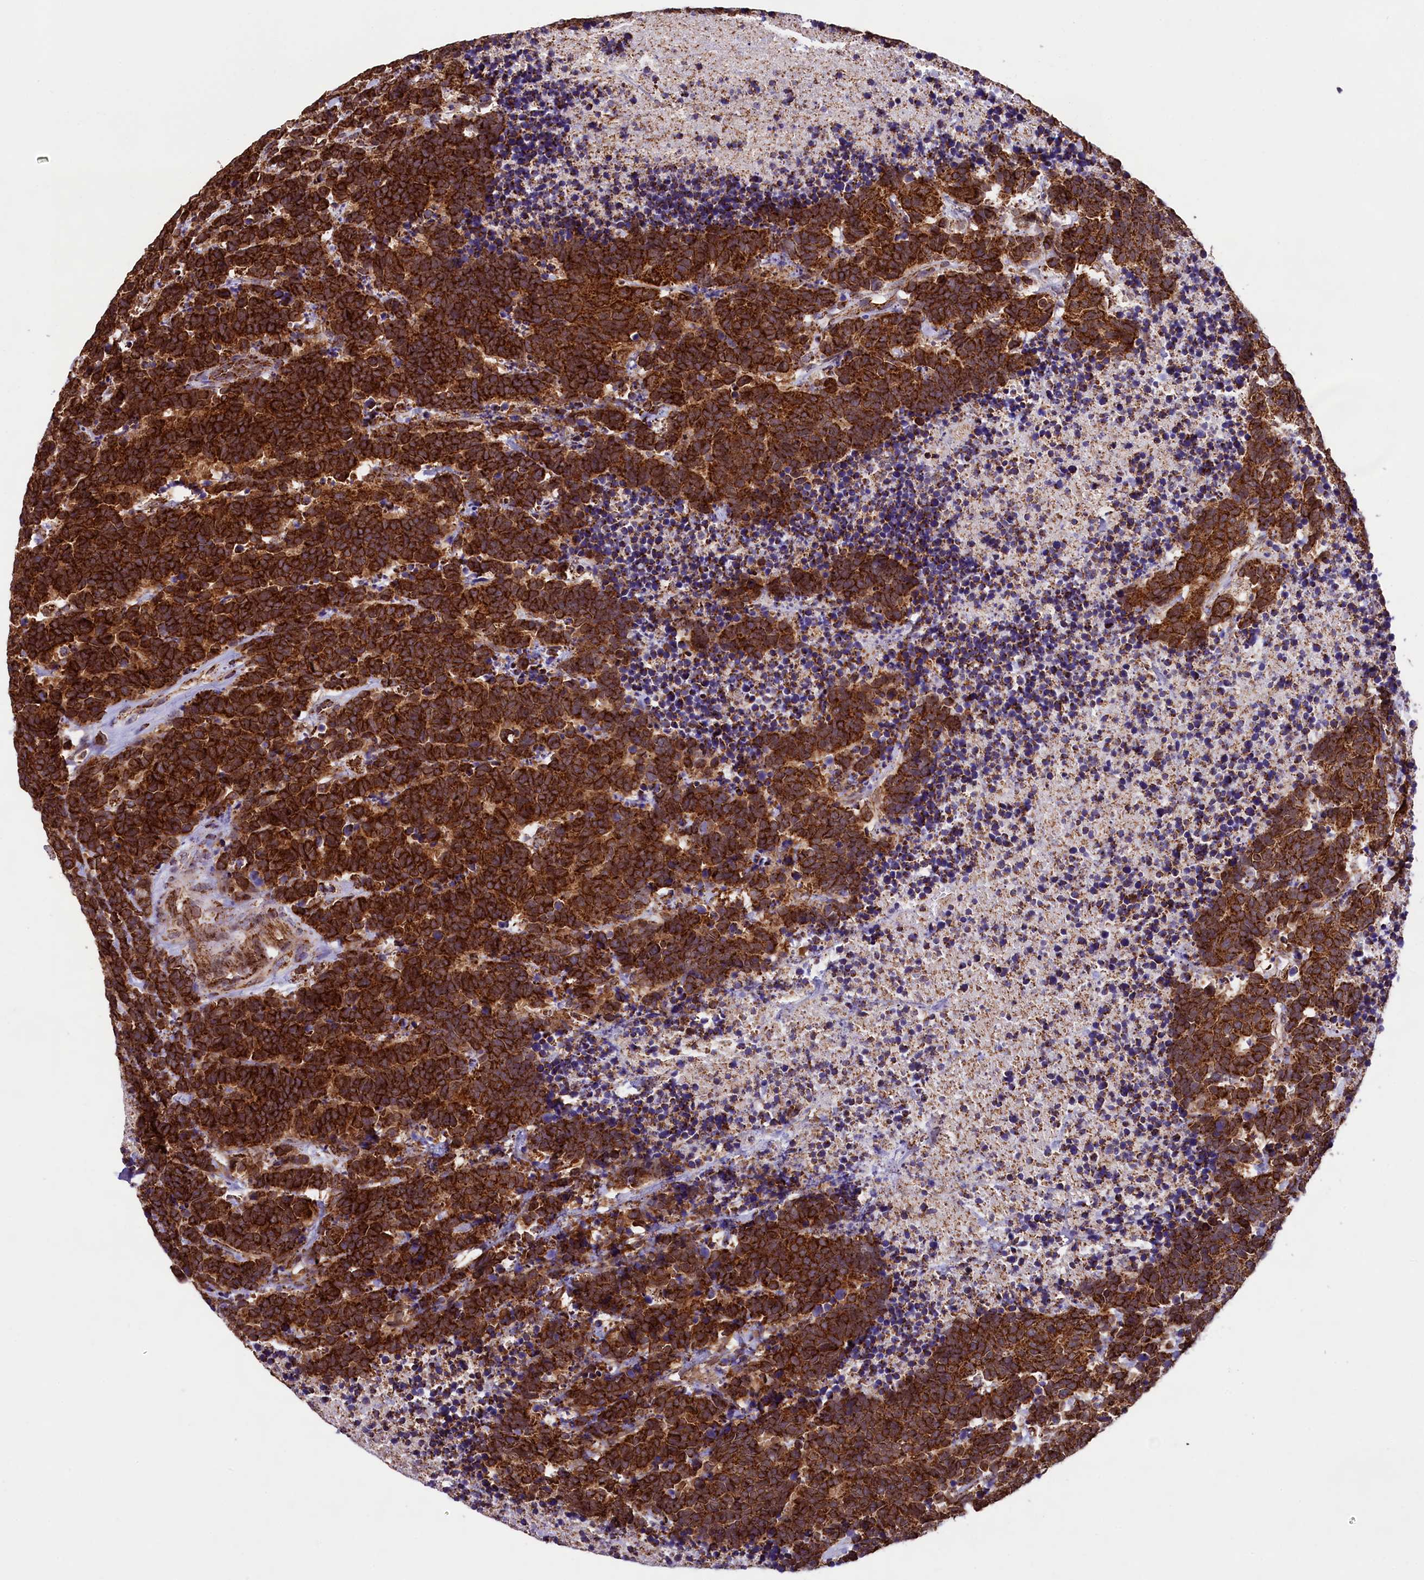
{"staining": {"intensity": "strong", "quantity": ">75%", "location": "cytoplasmic/membranous"}, "tissue": "carcinoid", "cell_type": "Tumor cells", "image_type": "cancer", "snomed": [{"axis": "morphology", "description": "Carcinoma, NOS"}, {"axis": "morphology", "description": "Carcinoid, malignant, NOS"}, {"axis": "topography", "description": "Urinary bladder"}], "caption": "Protein expression analysis of human carcinoid reveals strong cytoplasmic/membranous expression in about >75% of tumor cells. (DAB (3,3'-diaminobenzidine) = brown stain, brightfield microscopy at high magnification).", "gene": "KLC2", "patient": {"sex": "male", "age": 57}}